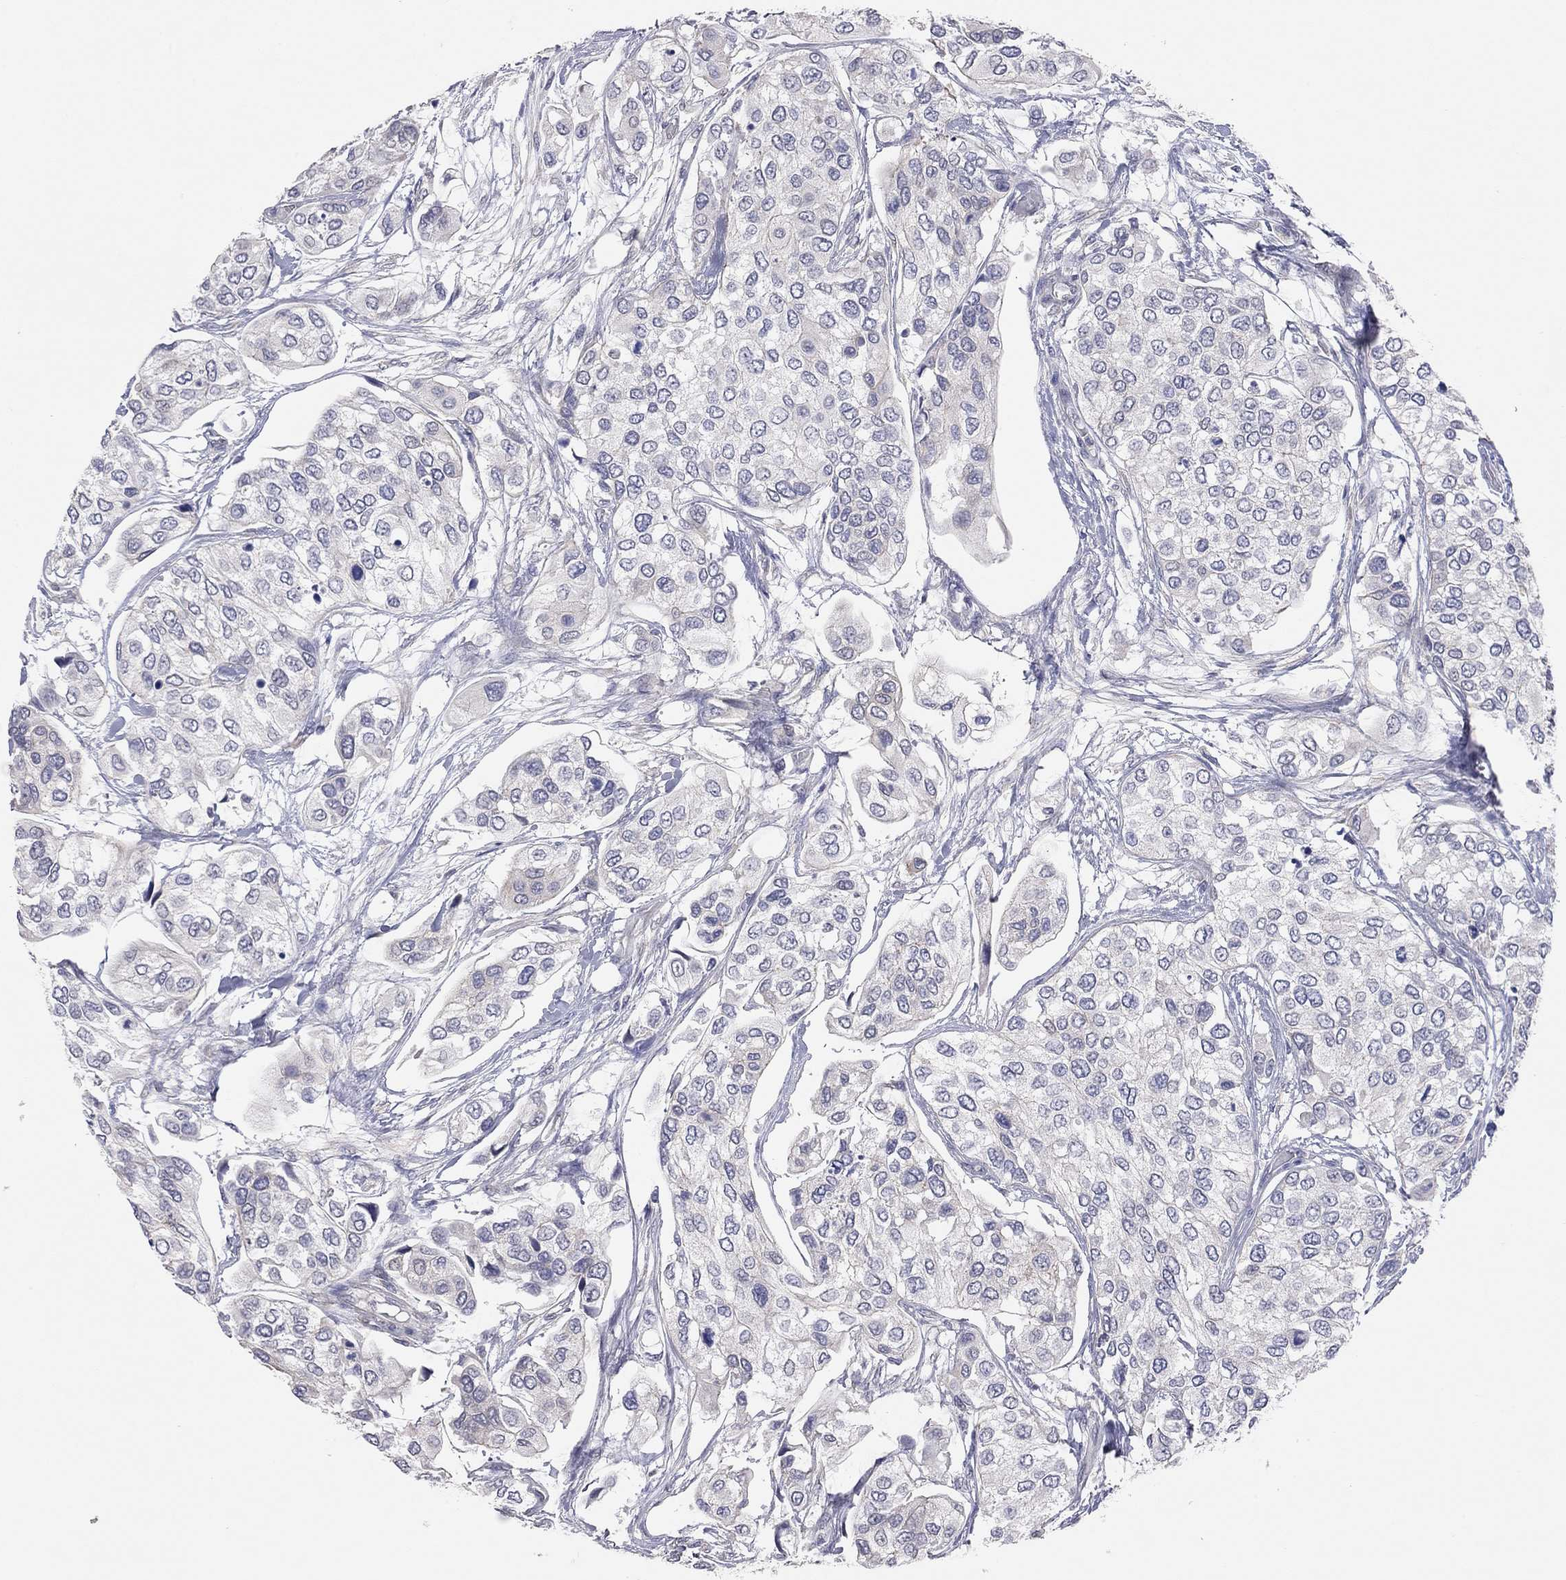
{"staining": {"intensity": "negative", "quantity": "none", "location": "none"}, "tissue": "urothelial cancer", "cell_type": "Tumor cells", "image_type": "cancer", "snomed": [{"axis": "morphology", "description": "Urothelial carcinoma, High grade"}, {"axis": "topography", "description": "Urinary bladder"}], "caption": "An IHC histopathology image of high-grade urothelial carcinoma is shown. There is no staining in tumor cells of high-grade urothelial carcinoma. (Brightfield microscopy of DAB immunohistochemistry at high magnification).", "gene": "KCNB1", "patient": {"sex": "male", "age": 77}}